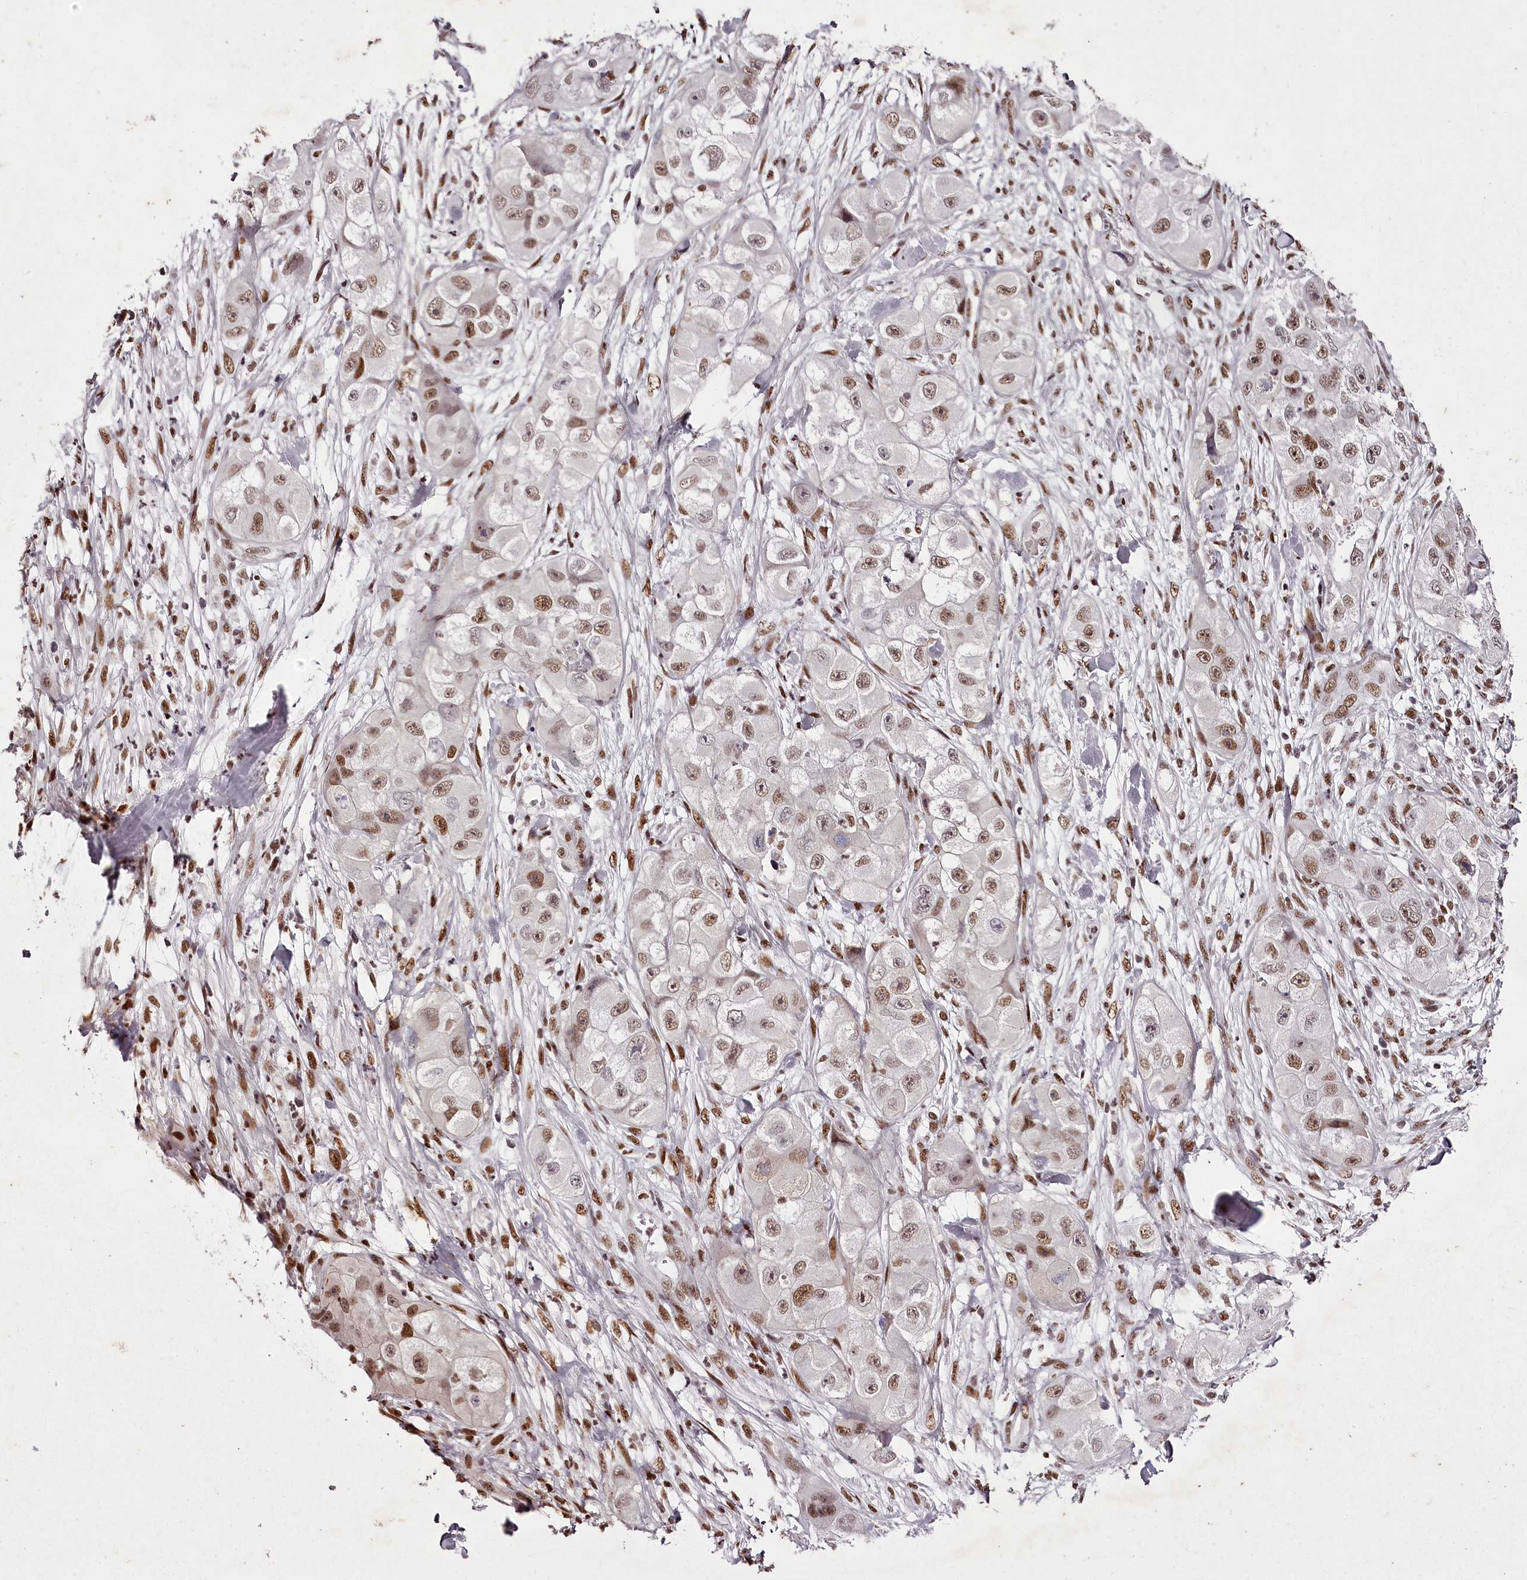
{"staining": {"intensity": "moderate", "quantity": ">75%", "location": "nuclear"}, "tissue": "skin cancer", "cell_type": "Tumor cells", "image_type": "cancer", "snomed": [{"axis": "morphology", "description": "Squamous cell carcinoma, NOS"}, {"axis": "topography", "description": "Skin"}, {"axis": "topography", "description": "Subcutis"}], "caption": "Immunohistochemical staining of squamous cell carcinoma (skin) exhibits moderate nuclear protein expression in about >75% of tumor cells.", "gene": "PSPC1", "patient": {"sex": "male", "age": 73}}